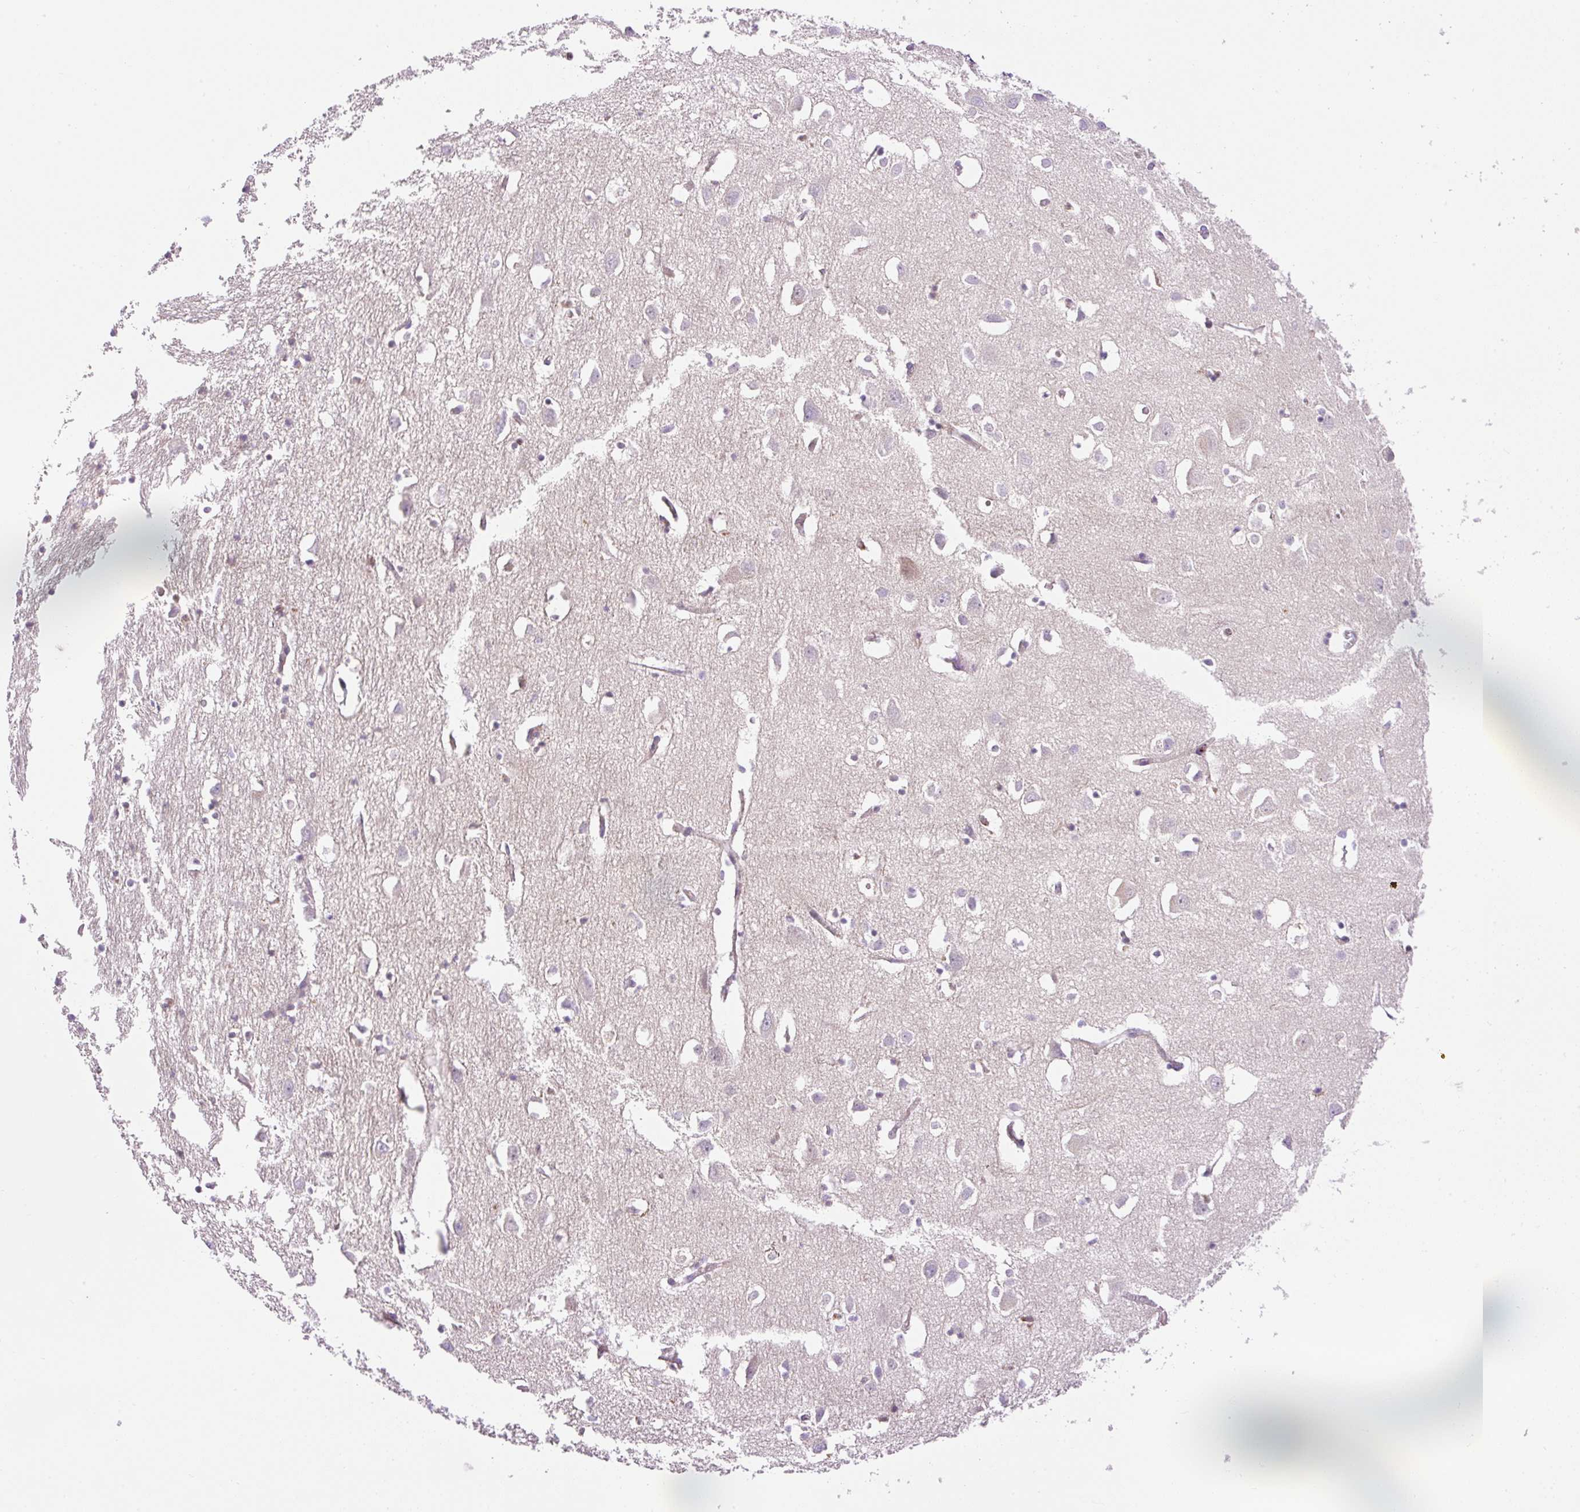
{"staining": {"intensity": "weak", "quantity": "25%-75%", "location": "cytoplasmic/membranous"}, "tissue": "cerebral cortex", "cell_type": "Endothelial cells", "image_type": "normal", "snomed": [{"axis": "morphology", "description": "Normal tissue, NOS"}, {"axis": "topography", "description": "Cerebral cortex"}], "caption": "Immunohistochemistry (IHC) (DAB) staining of unremarkable human cerebral cortex exhibits weak cytoplasmic/membranous protein staining in approximately 25%-75% of endothelial cells. The staining was performed using DAB, with brown indicating positive protein expression. Nuclei are stained blue with hematoxylin.", "gene": "LHFPL5", "patient": {"sex": "male", "age": 70}}